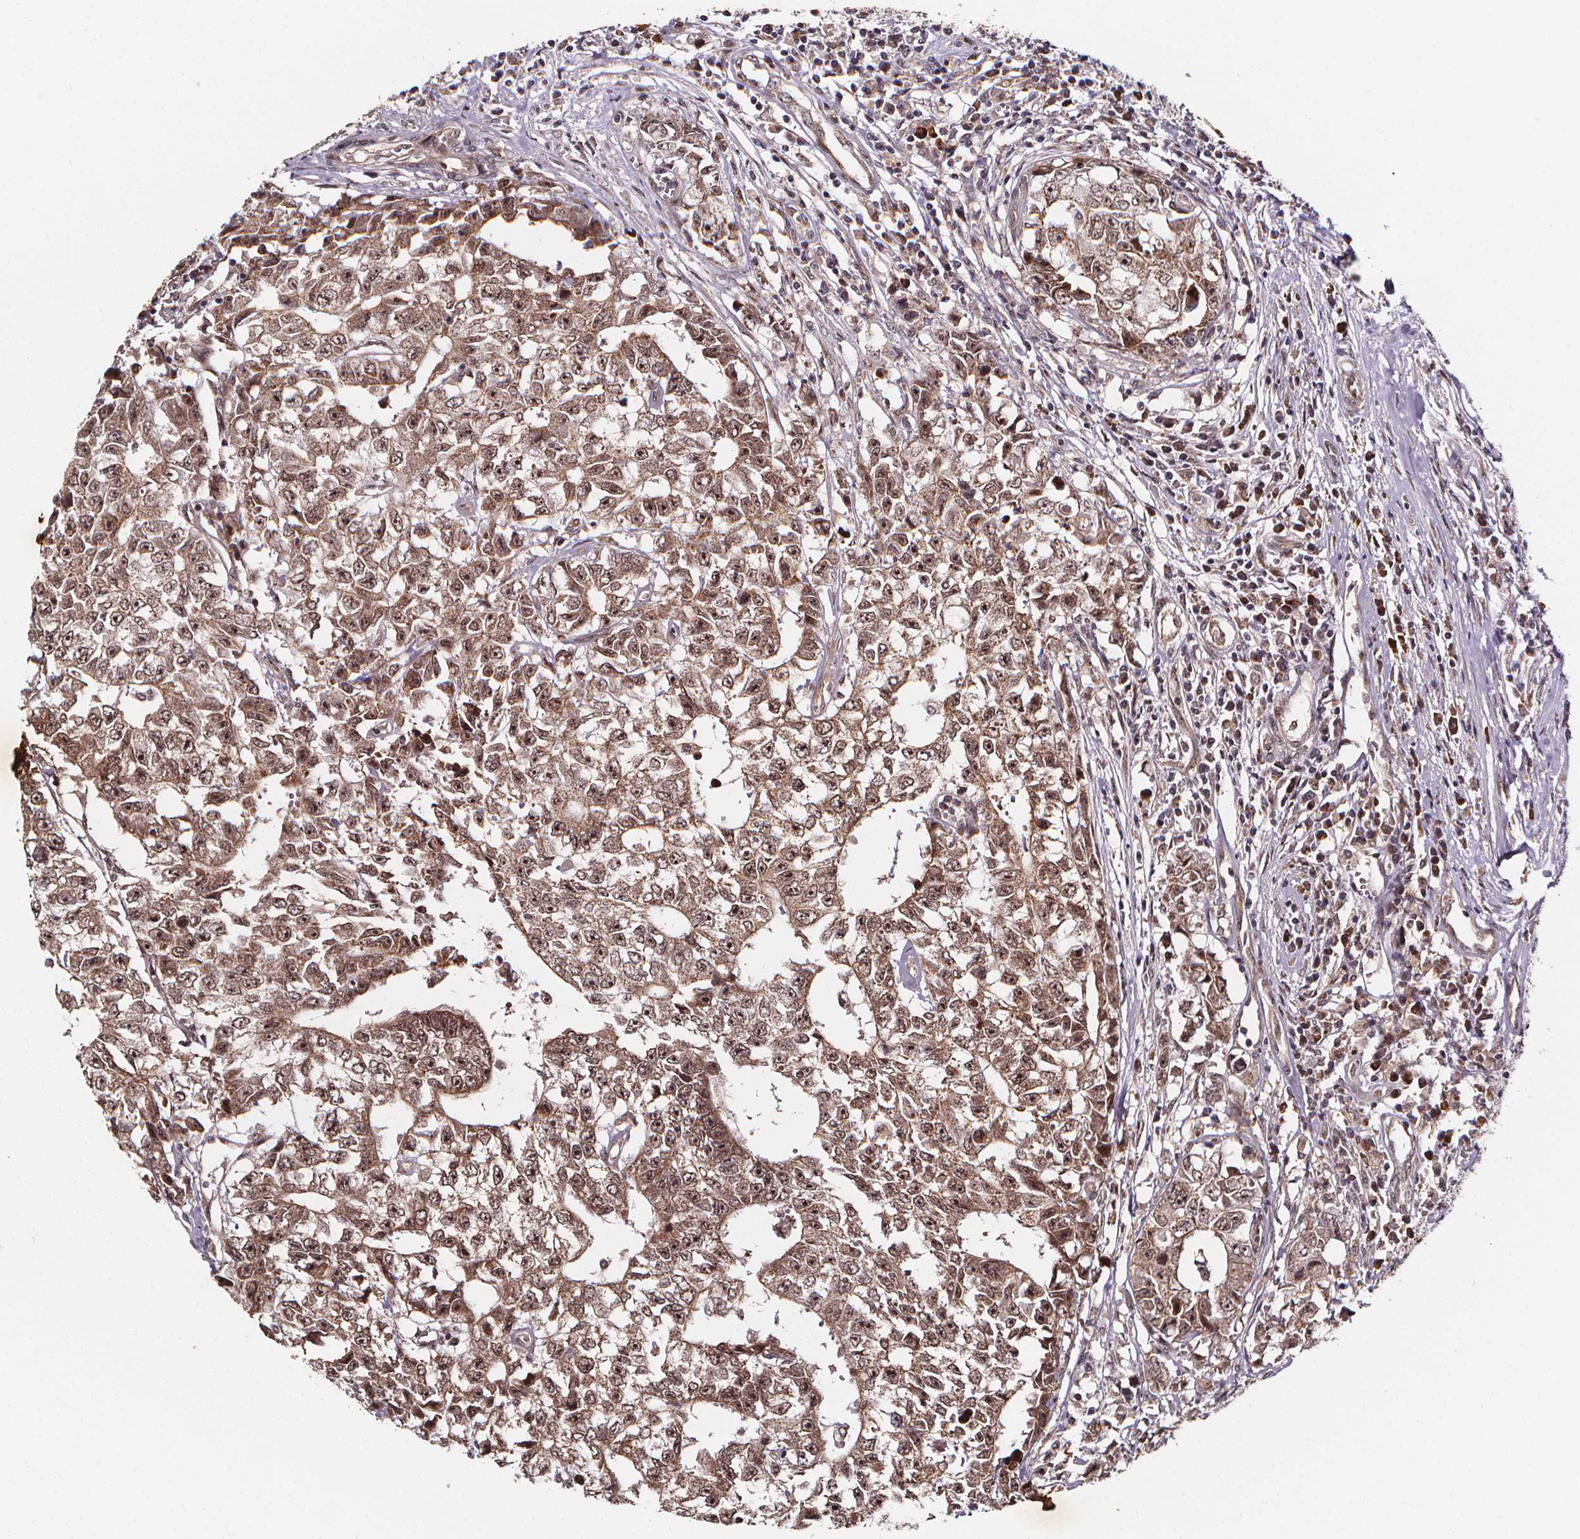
{"staining": {"intensity": "moderate", "quantity": ">75%", "location": "cytoplasmic/membranous,nuclear"}, "tissue": "testis cancer", "cell_type": "Tumor cells", "image_type": "cancer", "snomed": [{"axis": "morphology", "description": "Carcinoma, Embryonal, NOS"}, {"axis": "topography", "description": "Testis"}], "caption": "About >75% of tumor cells in testis cancer (embryonal carcinoma) demonstrate moderate cytoplasmic/membranous and nuclear protein staining as visualized by brown immunohistochemical staining.", "gene": "DDIT3", "patient": {"sex": "male", "age": 36}}